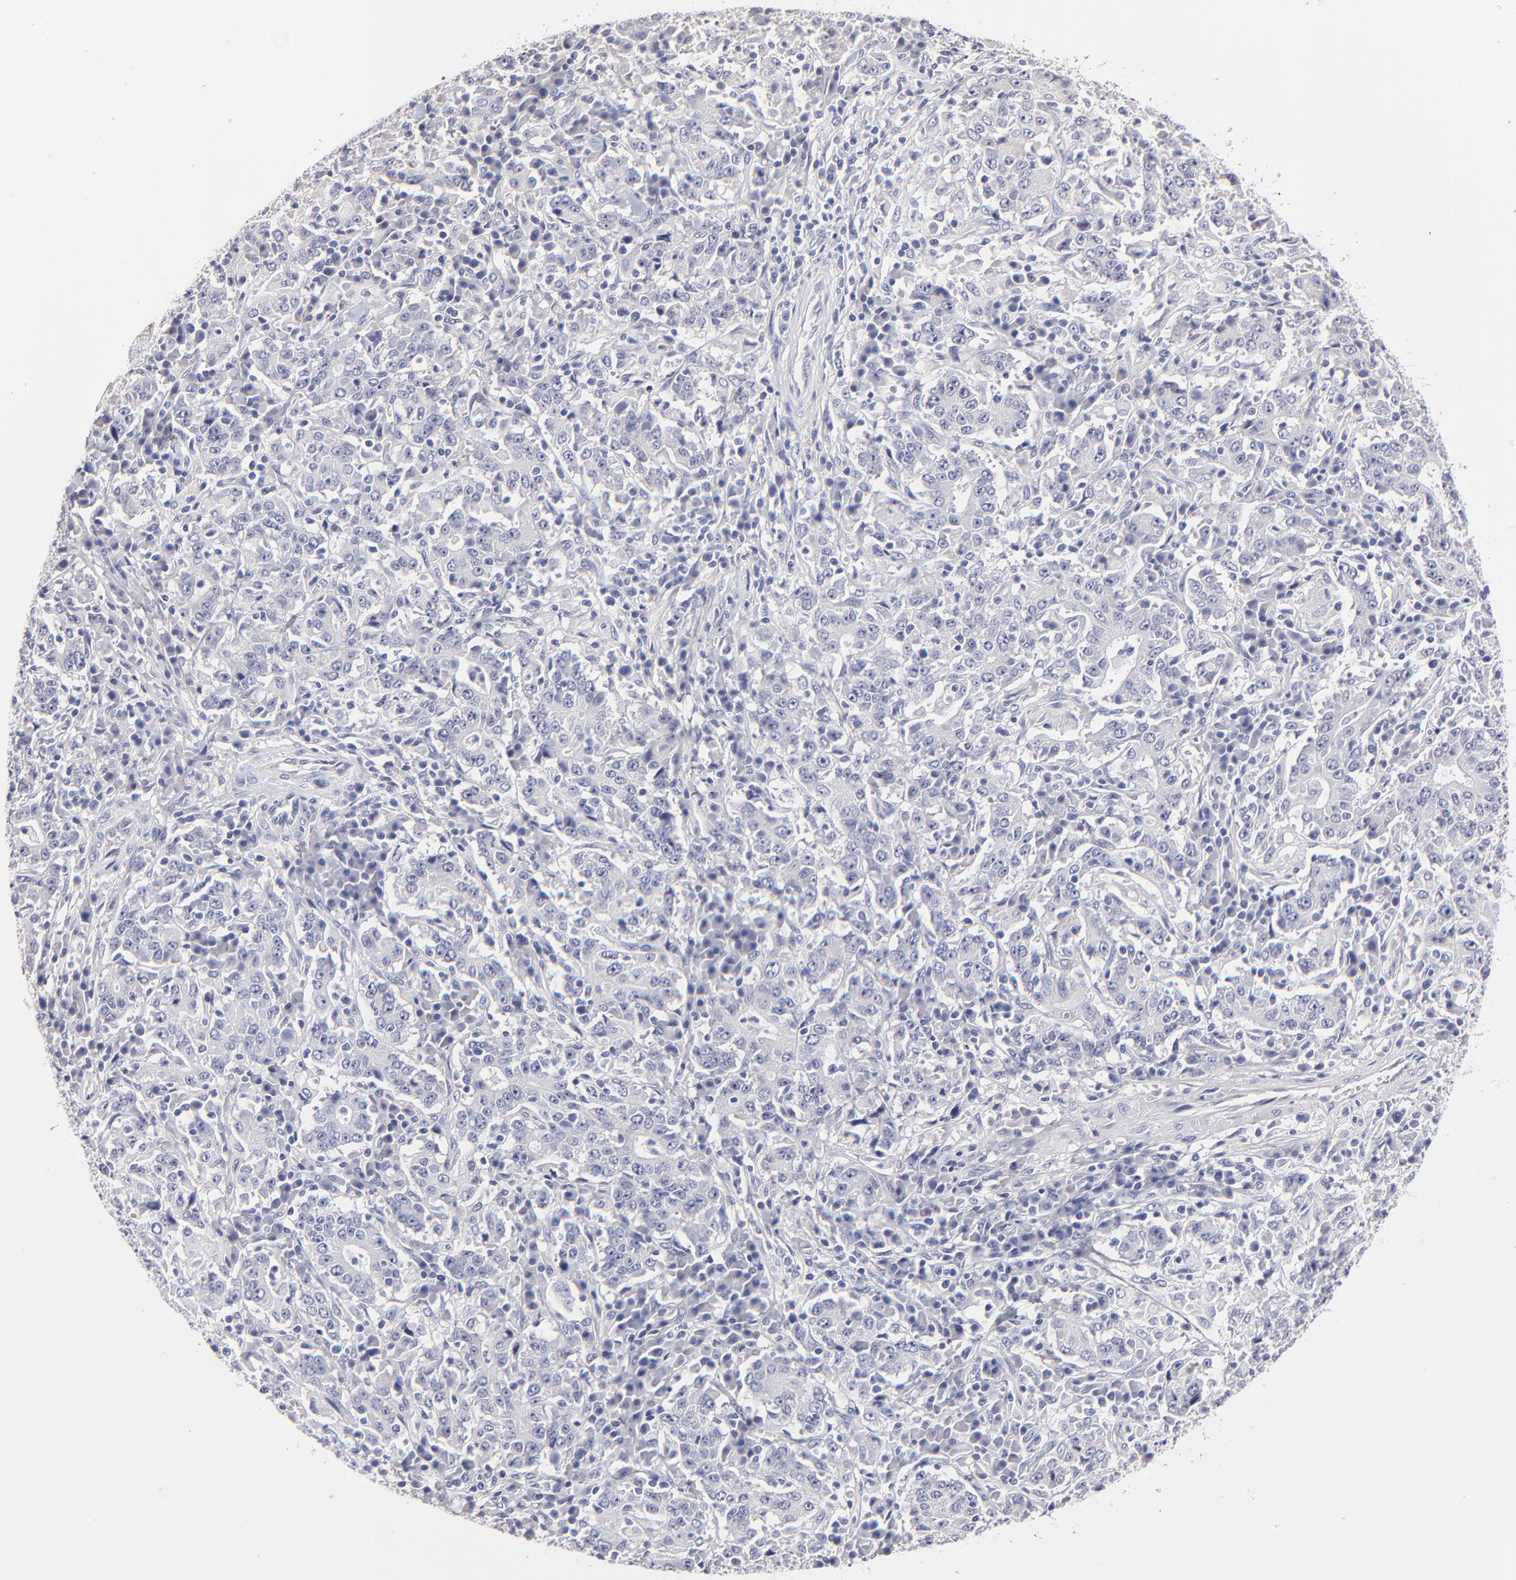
{"staining": {"intensity": "negative", "quantity": "none", "location": "none"}, "tissue": "stomach cancer", "cell_type": "Tumor cells", "image_type": "cancer", "snomed": [{"axis": "morphology", "description": "Normal tissue, NOS"}, {"axis": "morphology", "description": "Adenocarcinoma, NOS"}, {"axis": "topography", "description": "Stomach, upper"}, {"axis": "topography", "description": "Stomach"}], "caption": "An immunohistochemistry (IHC) micrograph of stomach cancer is shown. There is no staining in tumor cells of stomach cancer.", "gene": "BTG2", "patient": {"sex": "male", "age": 59}}